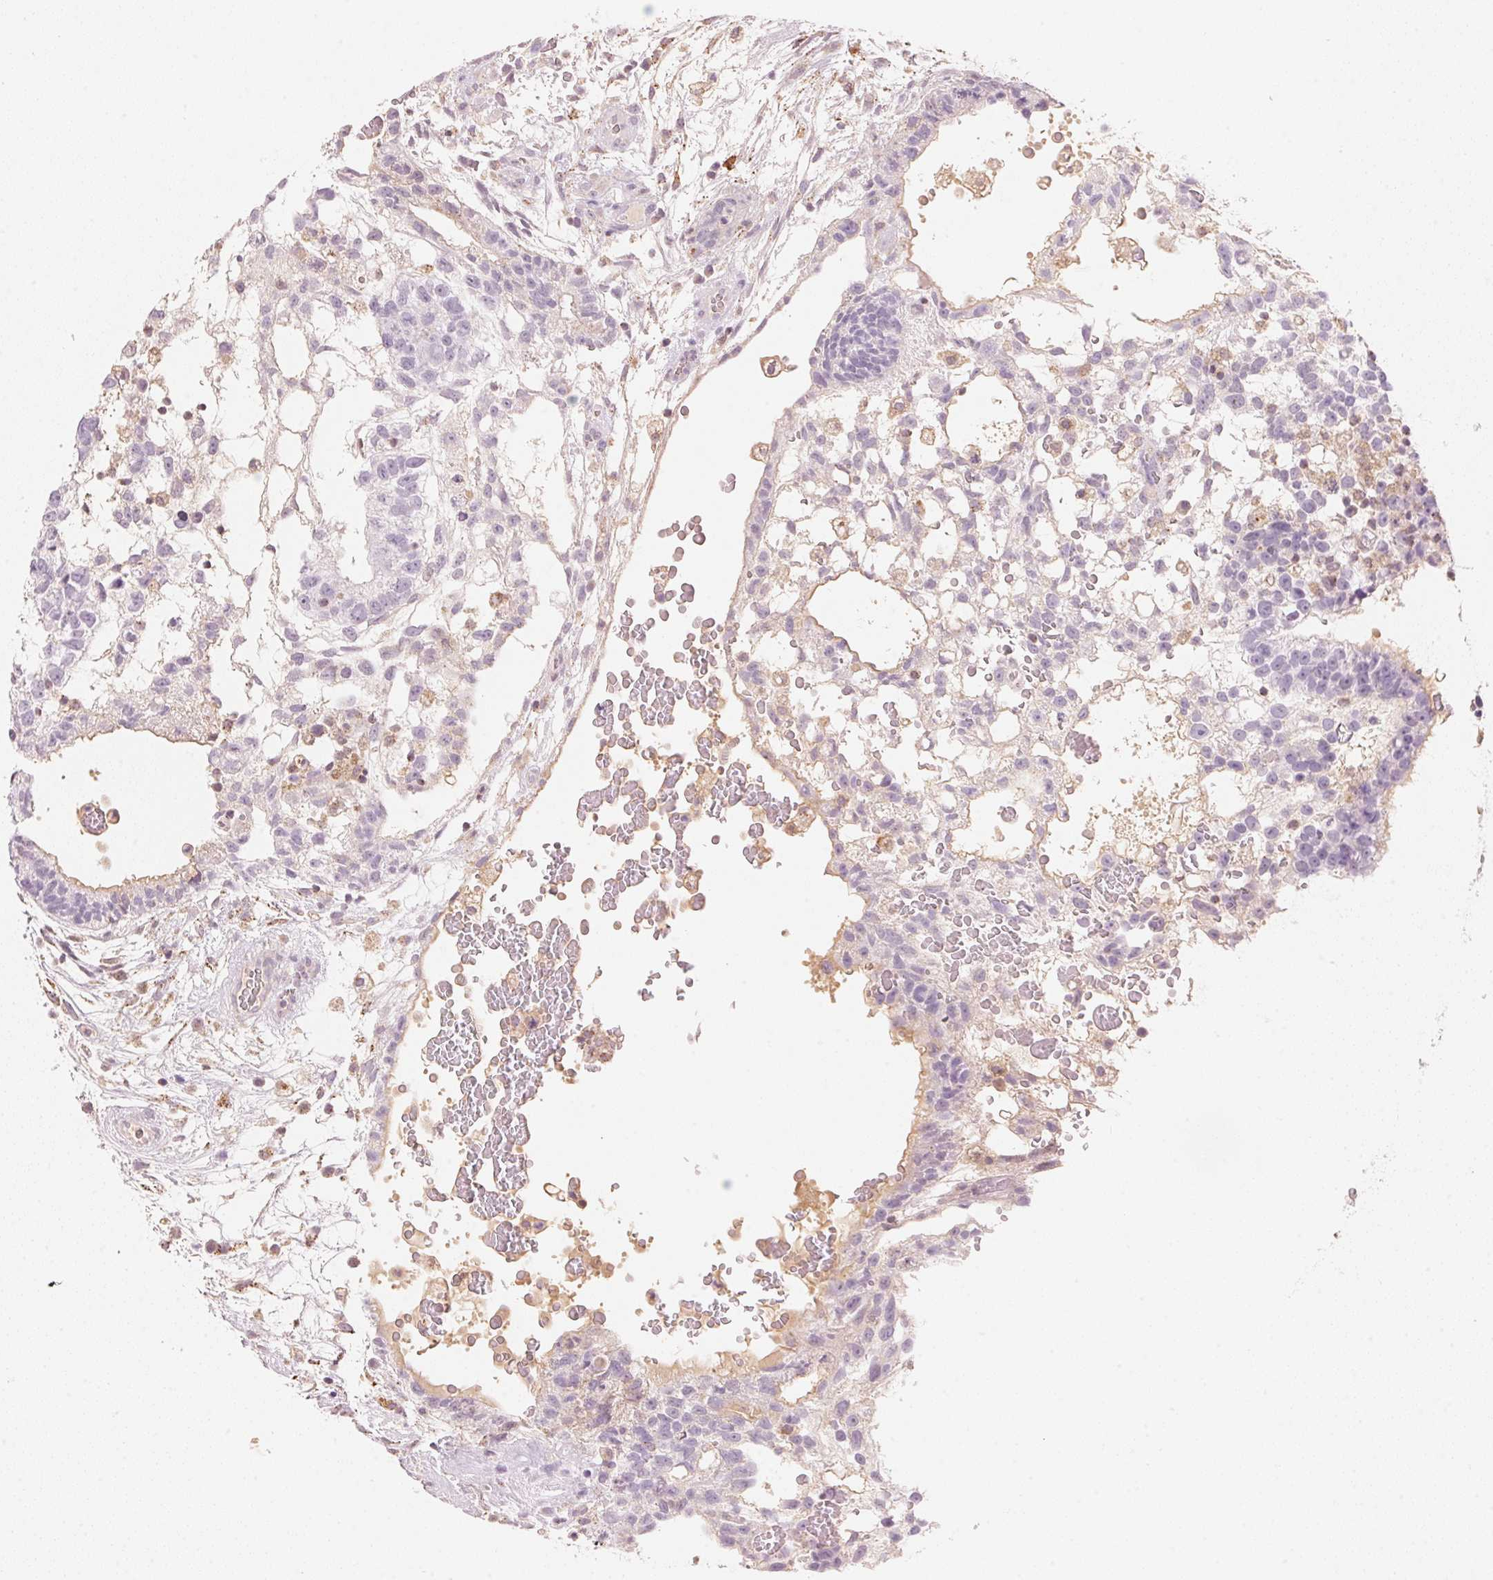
{"staining": {"intensity": "negative", "quantity": "none", "location": "none"}, "tissue": "testis cancer", "cell_type": "Tumor cells", "image_type": "cancer", "snomed": [{"axis": "morphology", "description": "Normal tissue, NOS"}, {"axis": "morphology", "description": "Carcinoma, Embryonal, NOS"}, {"axis": "topography", "description": "Testis"}], "caption": "Immunohistochemistry histopathology image of human testis embryonal carcinoma stained for a protein (brown), which reveals no positivity in tumor cells.", "gene": "HOXB13", "patient": {"sex": "male", "age": 32}}